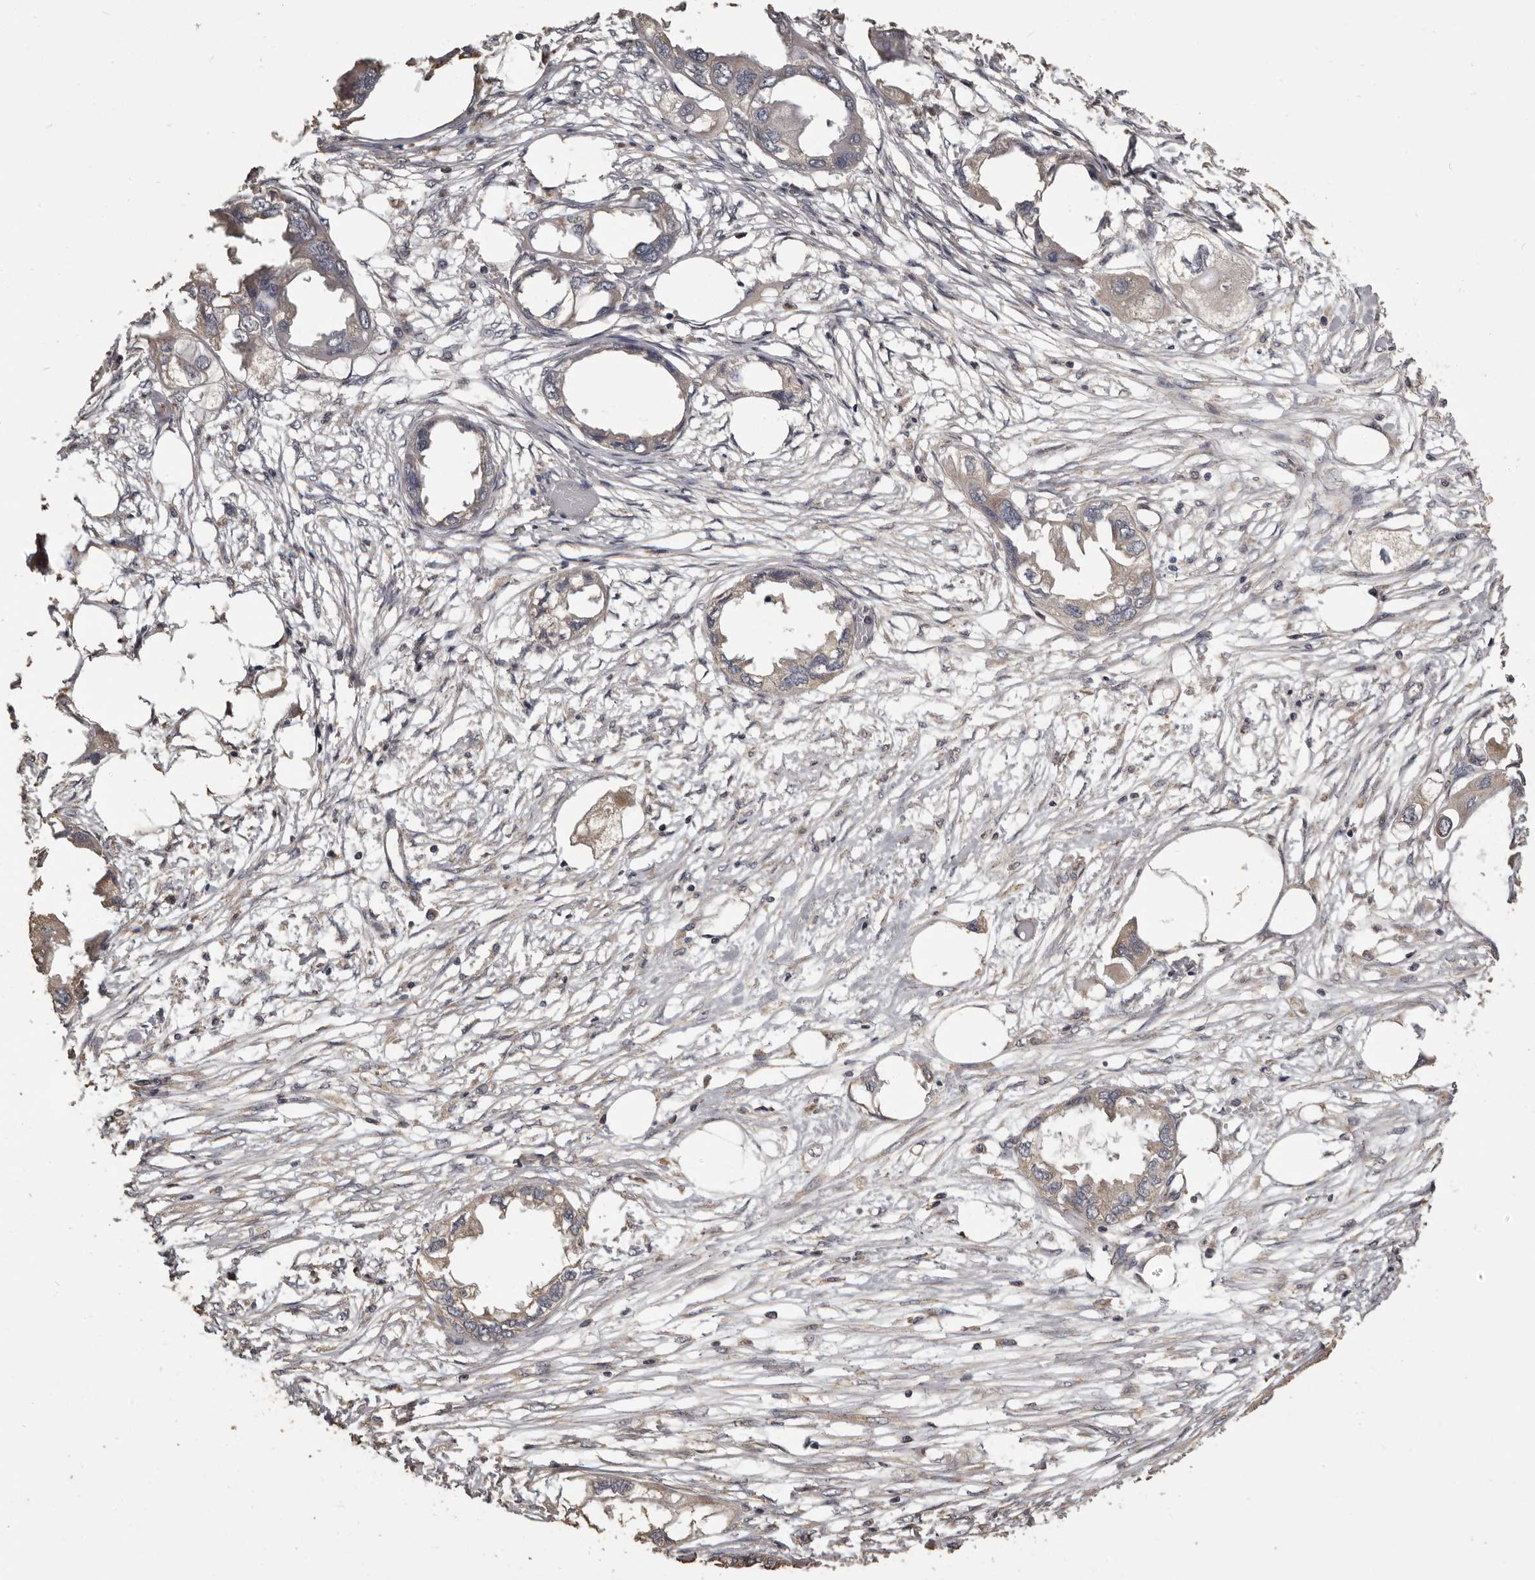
{"staining": {"intensity": "weak", "quantity": "<25%", "location": "cytoplasmic/membranous"}, "tissue": "endometrial cancer", "cell_type": "Tumor cells", "image_type": "cancer", "snomed": [{"axis": "morphology", "description": "Adenocarcinoma, NOS"}, {"axis": "morphology", "description": "Adenocarcinoma, metastatic, NOS"}, {"axis": "topography", "description": "Adipose tissue"}, {"axis": "topography", "description": "Endometrium"}], "caption": "Tumor cells show no significant protein expression in endometrial adenocarcinoma. (DAB (3,3'-diaminobenzidine) IHC visualized using brightfield microscopy, high magnification).", "gene": "MGAT5", "patient": {"sex": "female", "age": 67}}